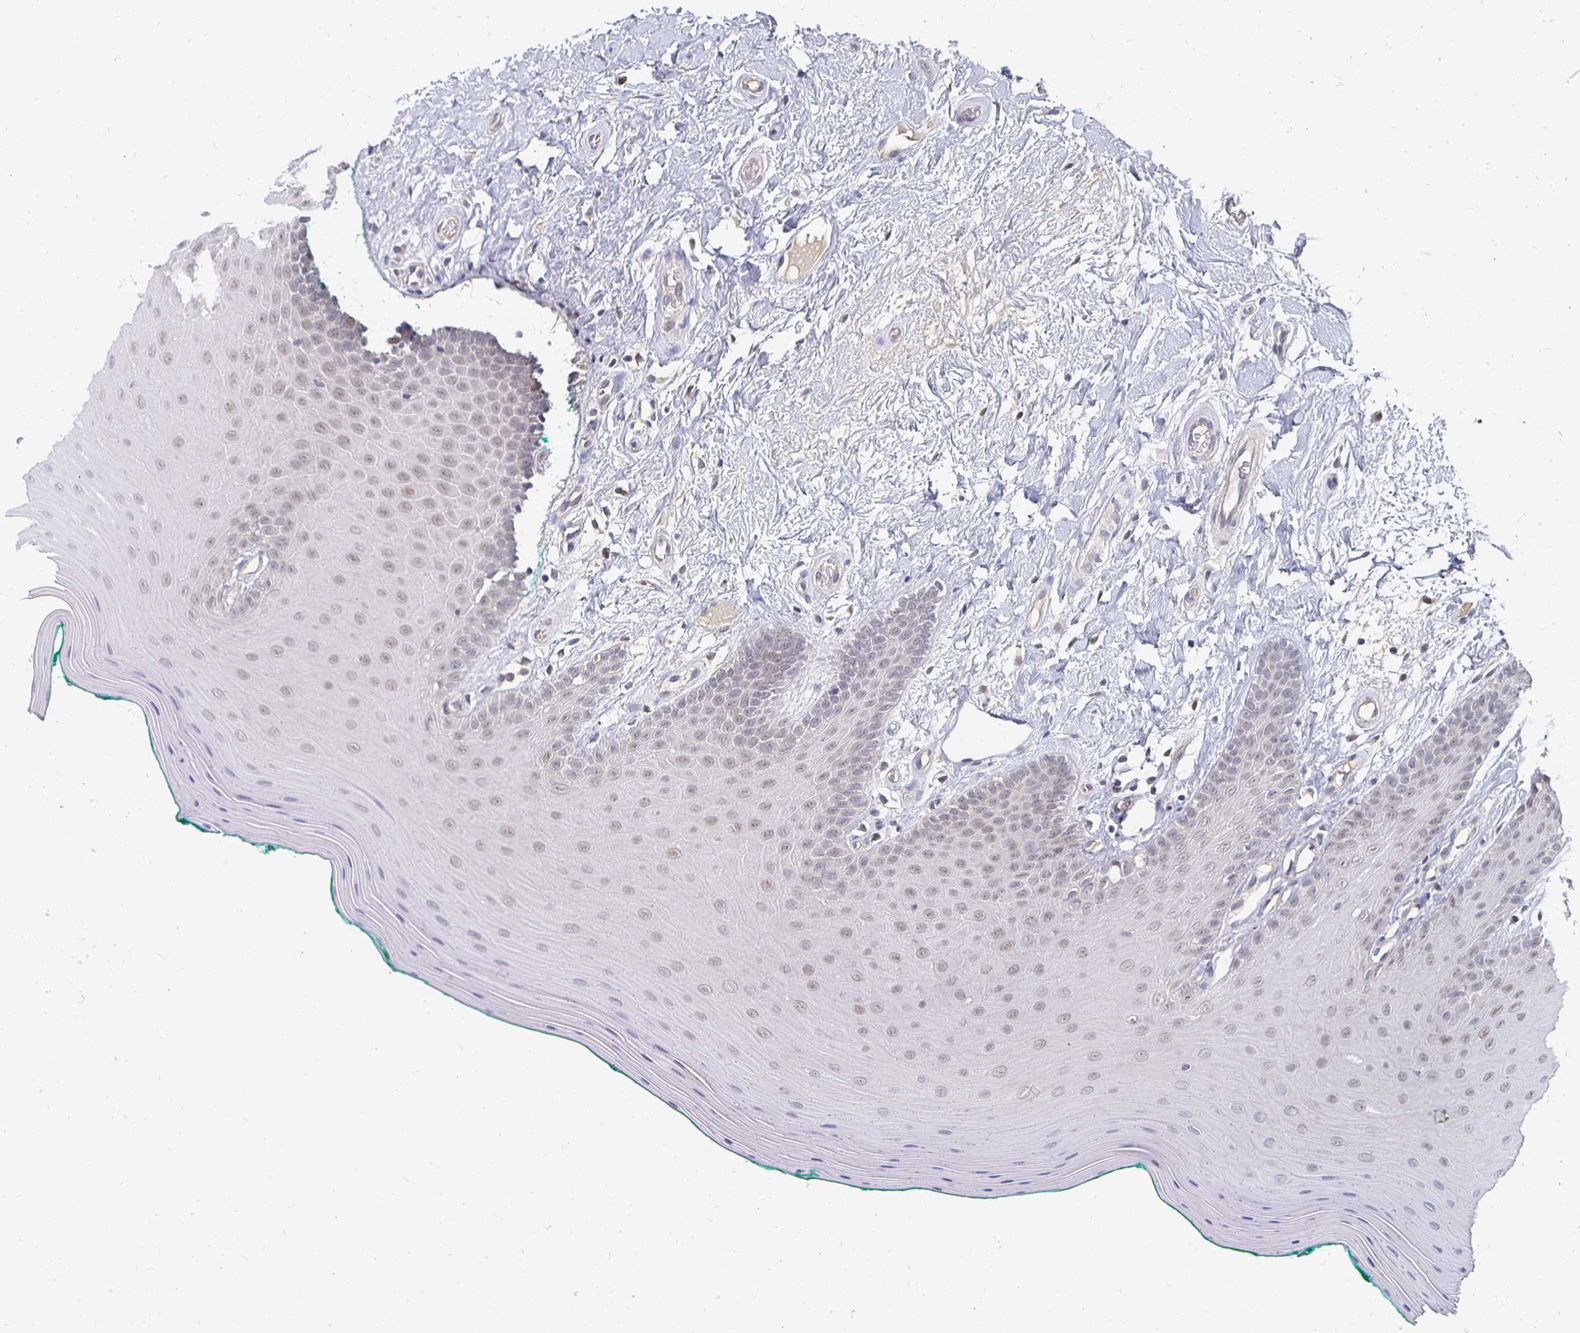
{"staining": {"intensity": "weak", "quantity": ">75%", "location": "nuclear"}, "tissue": "oral mucosa", "cell_type": "Squamous epithelial cells", "image_type": "normal", "snomed": [{"axis": "morphology", "description": "Normal tissue, NOS"}, {"axis": "topography", "description": "Oral tissue"}], "caption": "Immunohistochemistry micrograph of benign oral mucosa: human oral mucosa stained using immunohistochemistry (IHC) reveals low levels of weak protein expression localized specifically in the nuclear of squamous epithelial cells, appearing as a nuclear brown color.", "gene": "MEIS1", "patient": {"sex": "female", "age": 40}}